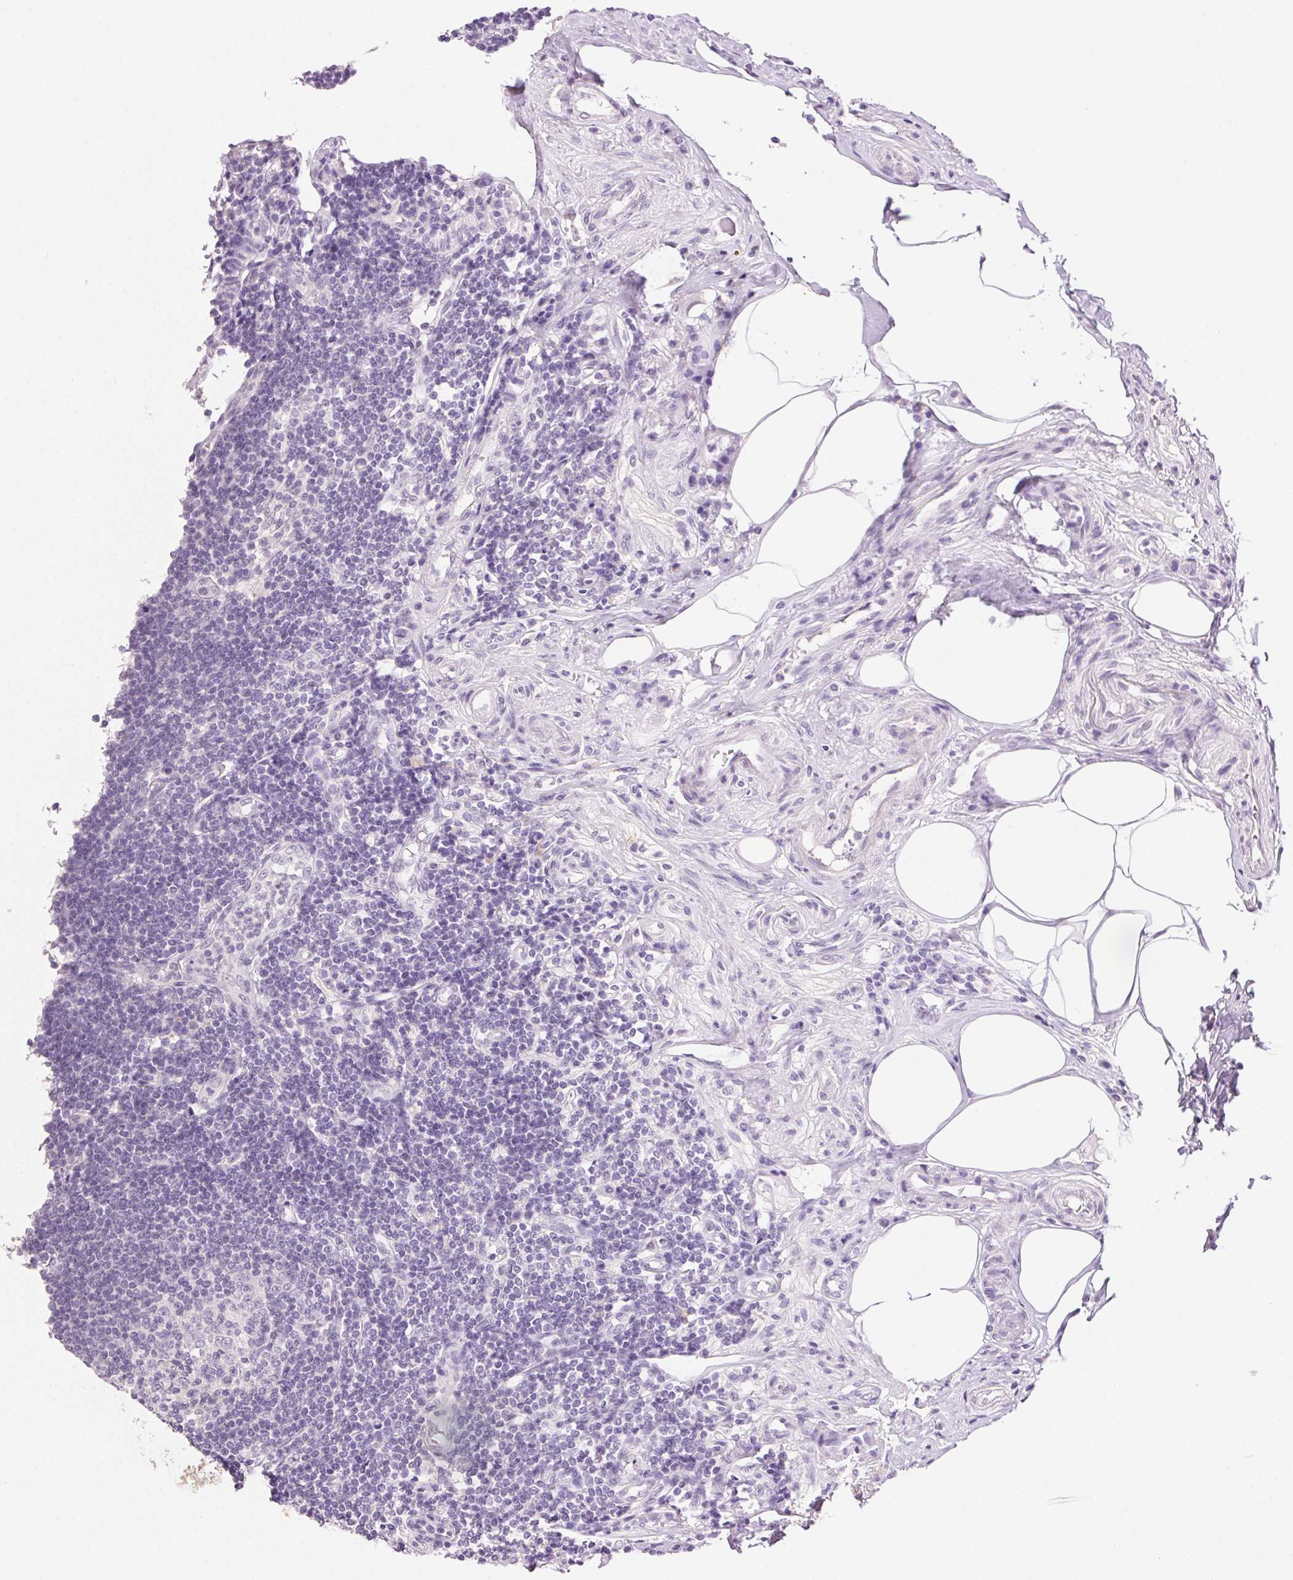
{"staining": {"intensity": "negative", "quantity": "none", "location": "none"}, "tissue": "appendix", "cell_type": "Glandular cells", "image_type": "normal", "snomed": [{"axis": "morphology", "description": "Normal tissue, NOS"}, {"axis": "topography", "description": "Appendix"}], "caption": "This is an IHC histopathology image of normal human appendix. There is no expression in glandular cells.", "gene": "CLDN10", "patient": {"sex": "female", "age": 57}}